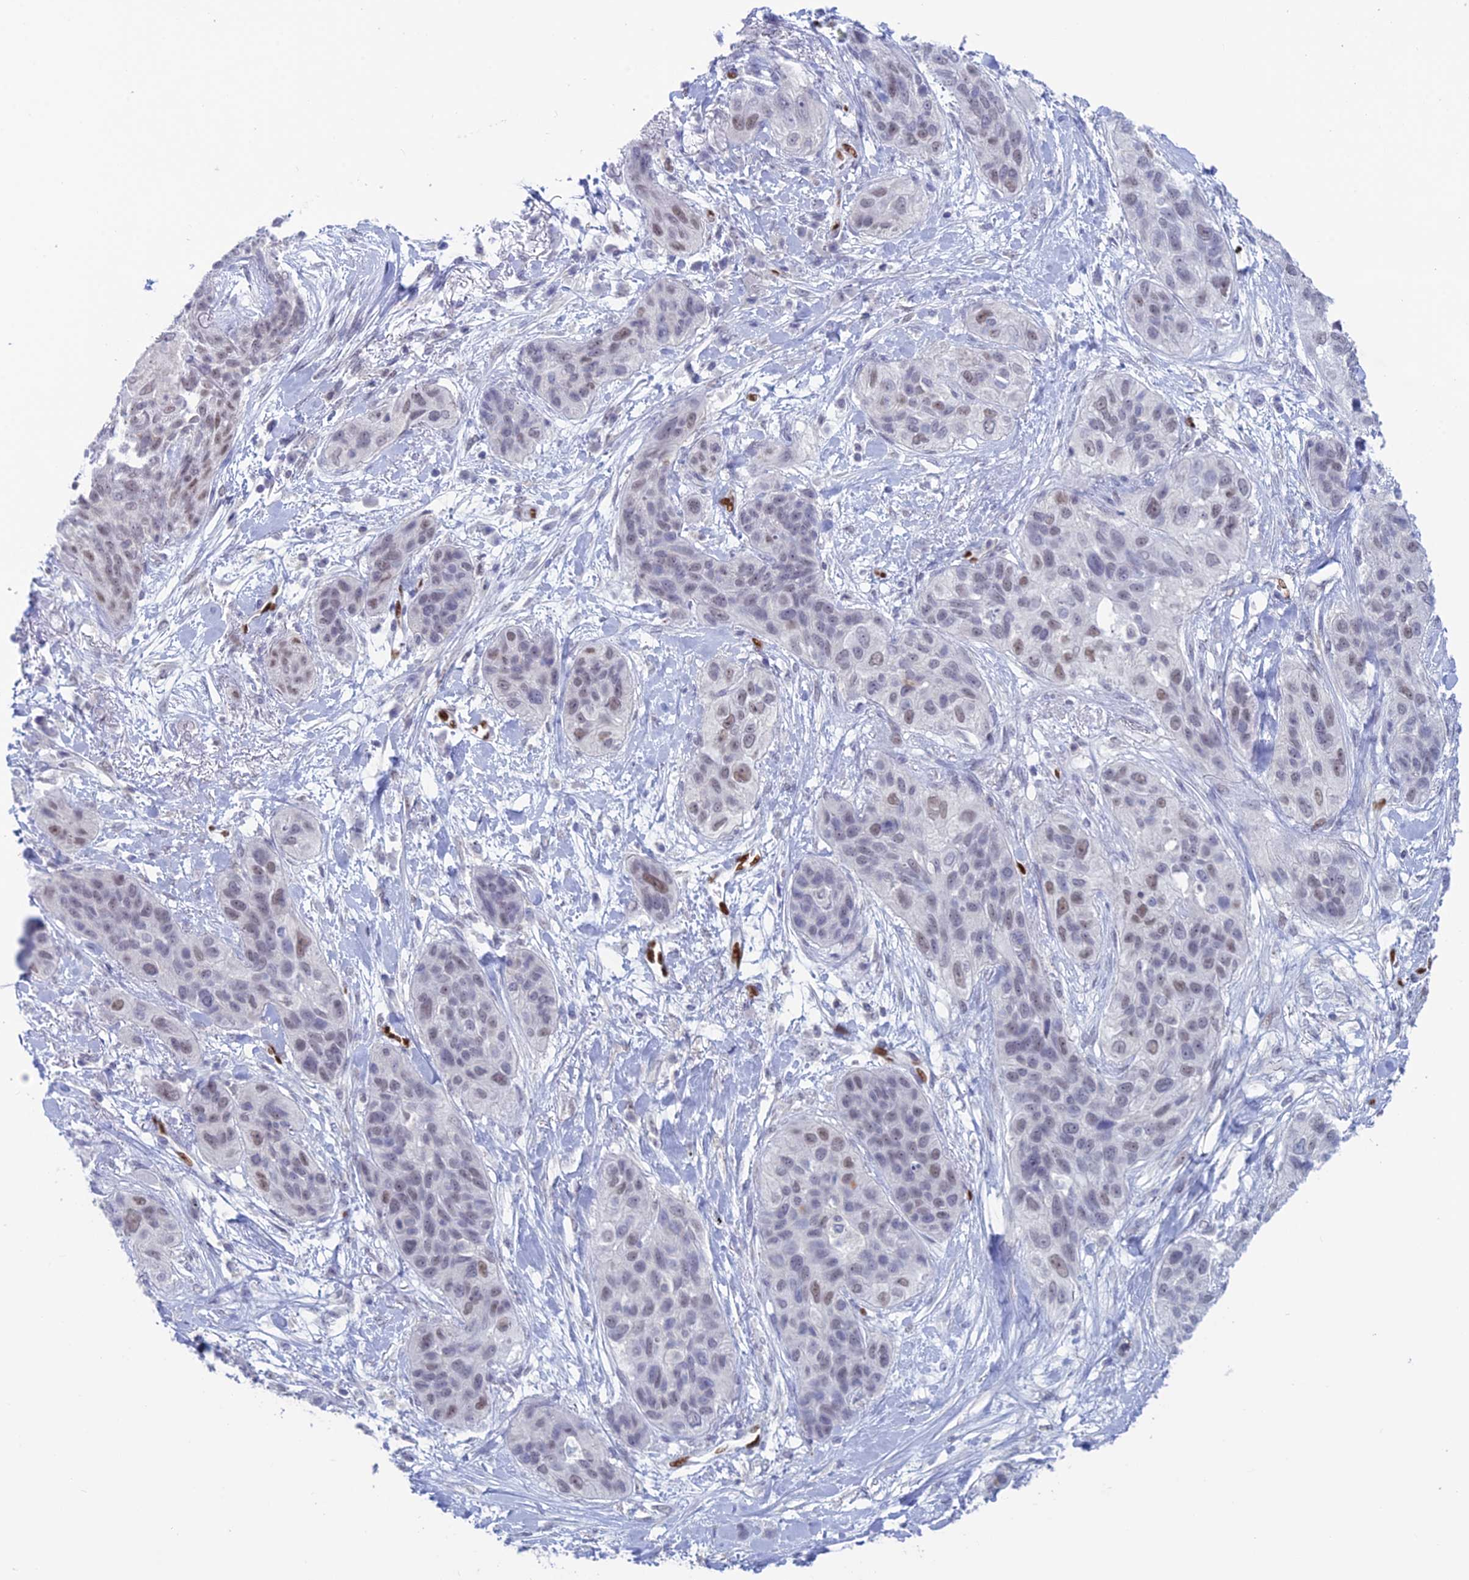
{"staining": {"intensity": "weak", "quantity": "<25%", "location": "nuclear"}, "tissue": "lung cancer", "cell_type": "Tumor cells", "image_type": "cancer", "snomed": [{"axis": "morphology", "description": "Squamous cell carcinoma, NOS"}, {"axis": "topography", "description": "Lung"}], "caption": "Immunohistochemistry of lung cancer demonstrates no staining in tumor cells.", "gene": "NOL4L", "patient": {"sex": "female", "age": 70}}